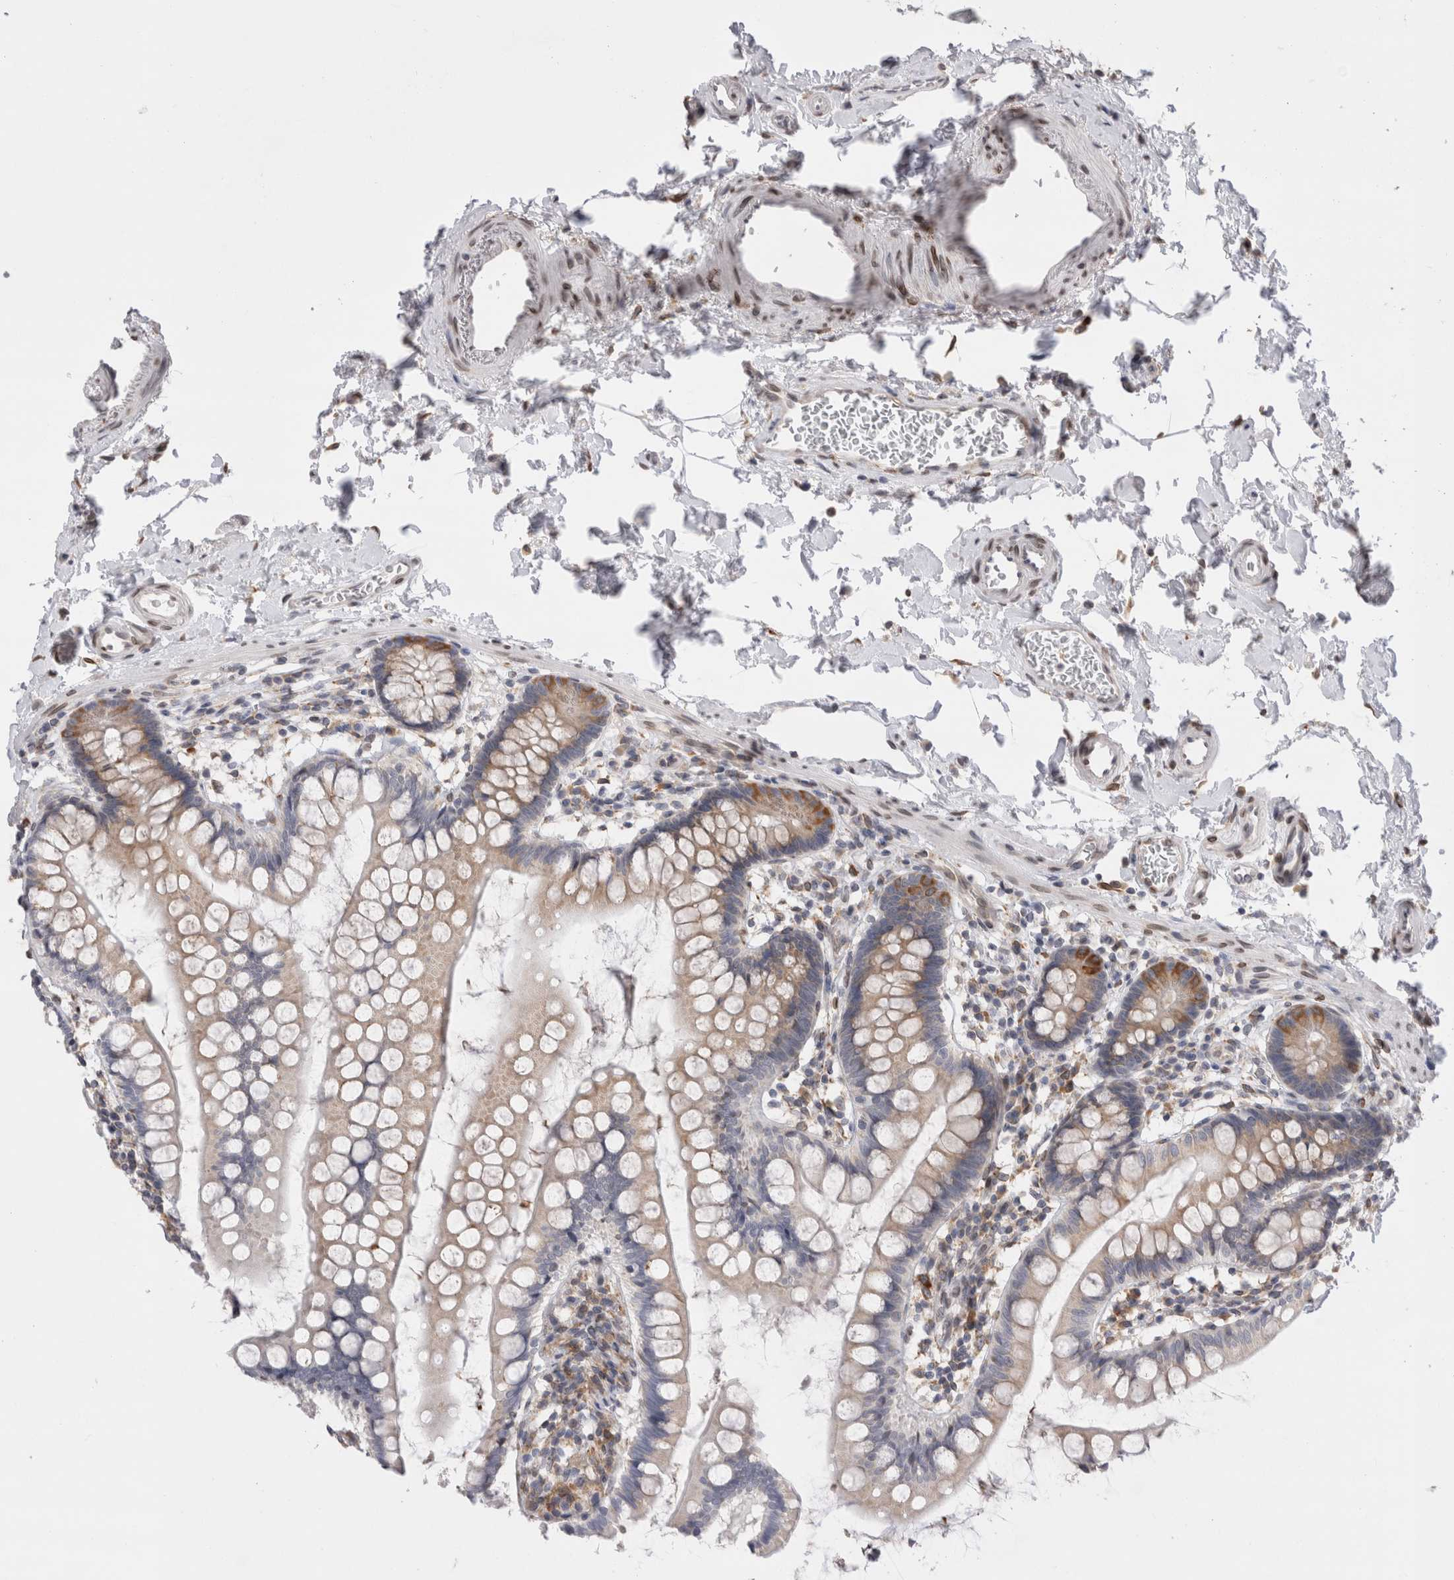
{"staining": {"intensity": "moderate", "quantity": "25%-75%", "location": "cytoplasmic/membranous"}, "tissue": "small intestine", "cell_type": "Glandular cells", "image_type": "normal", "snomed": [{"axis": "morphology", "description": "Normal tissue, NOS"}, {"axis": "topography", "description": "Small intestine"}], "caption": "A histopathology image of human small intestine stained for a protein exhibits moderate cytoplasmic/membranous brown staining in glandular cells.", "gene": "VCPIP1", "patient": {"sex": "female", "age": 84}}